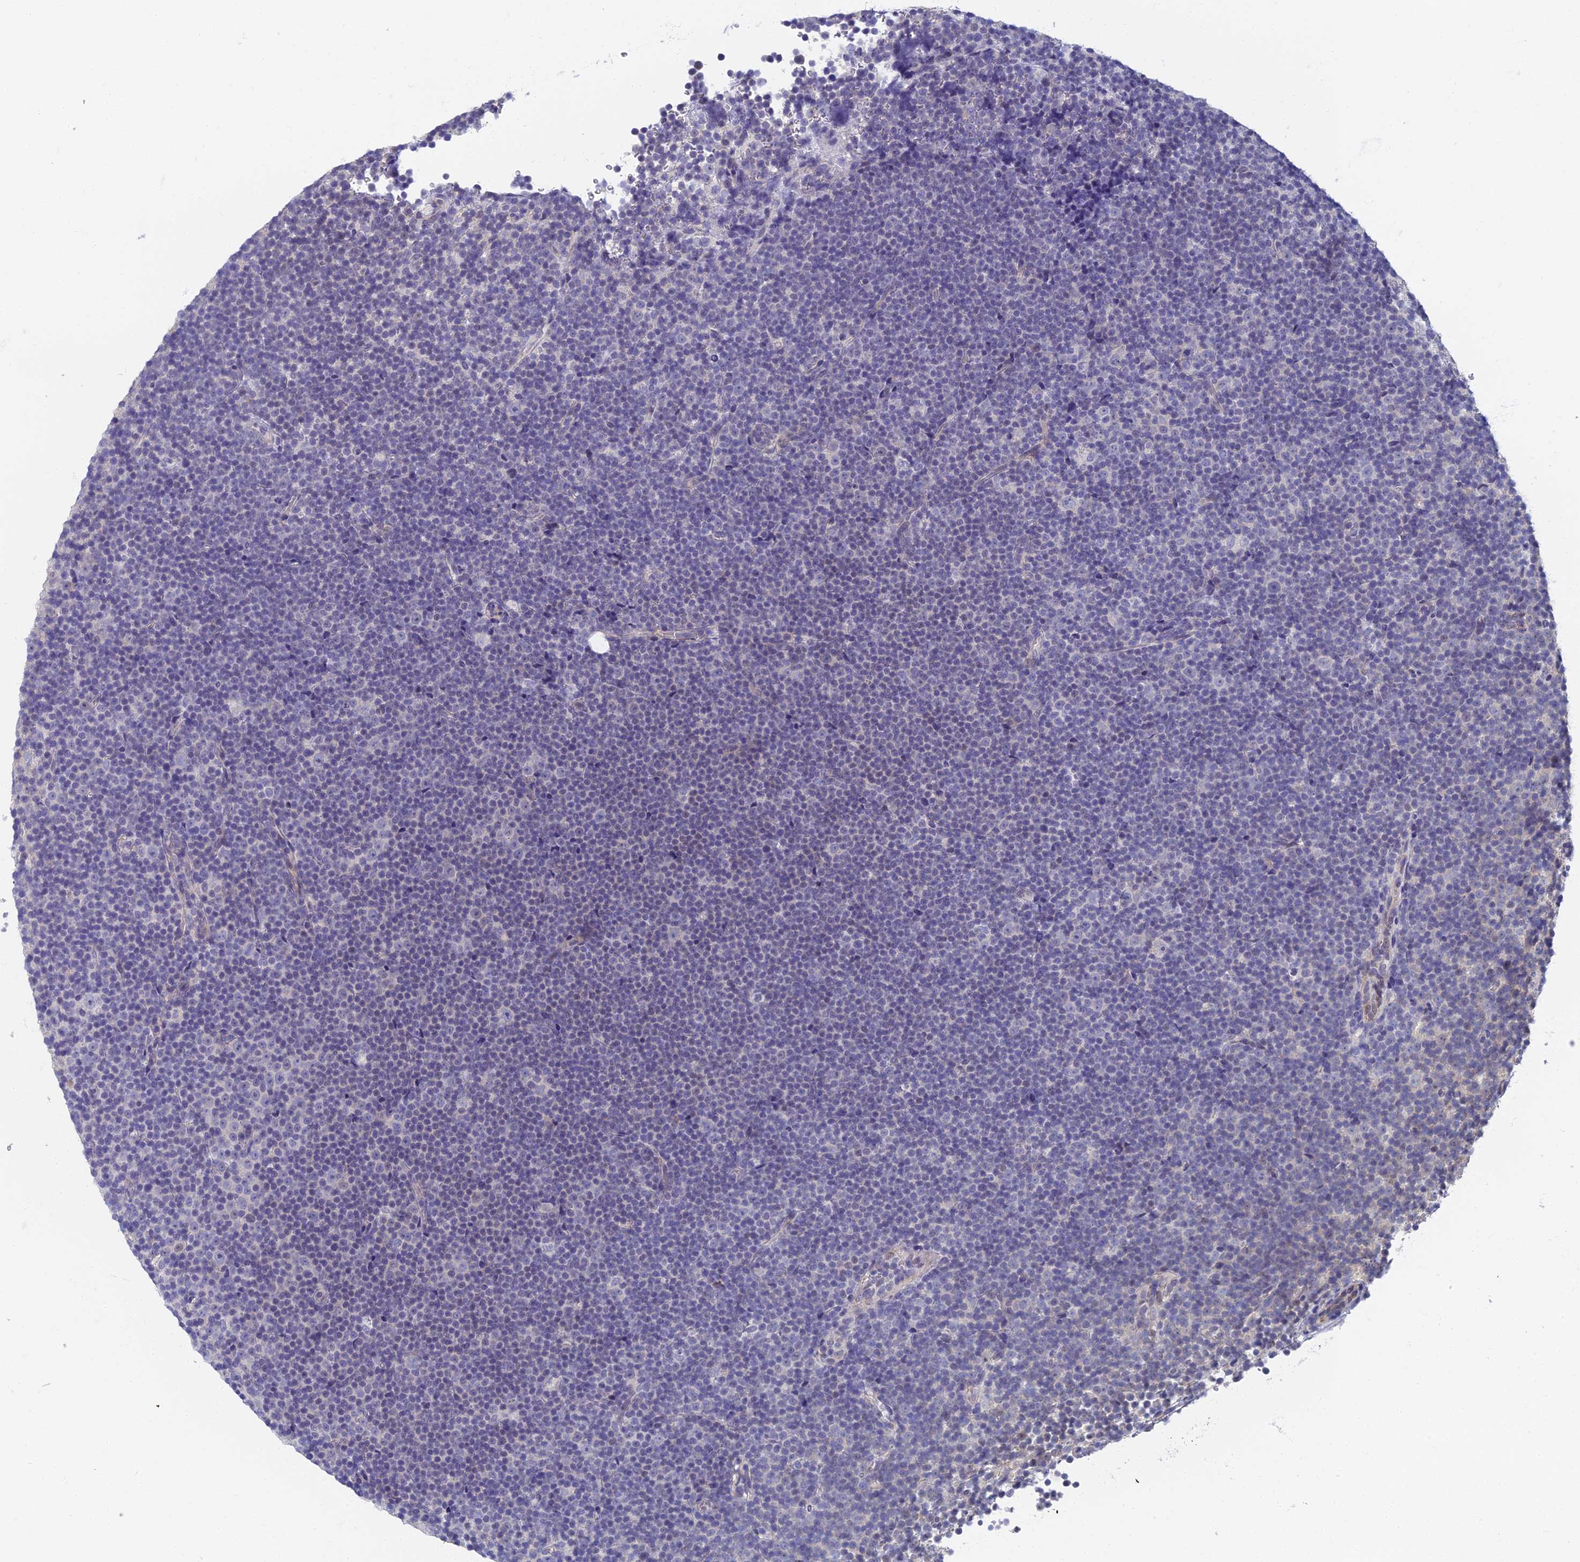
{"staining": {"intensity": "negative", "quantity": "none", "location": "none"}, "tissue": "lymphoma", "cell_type": "Tumor cells", "image_type": "cancer", "snomed": [{"axis": "morphology", "description": "Malignant lymphoma, non-Hodgkin's type, Low grade"}, {"axis": "topography", "description": "Lymph node"}], "caption": "This is an immunohistochemistry (IHC) histopathology image of human malignant lymphoma, non-Hodgkin's type (low-grade). There is no positivity in tumor cells.", "gene": "SPIN4", "patient": {"sex": "female", "age": 67}}